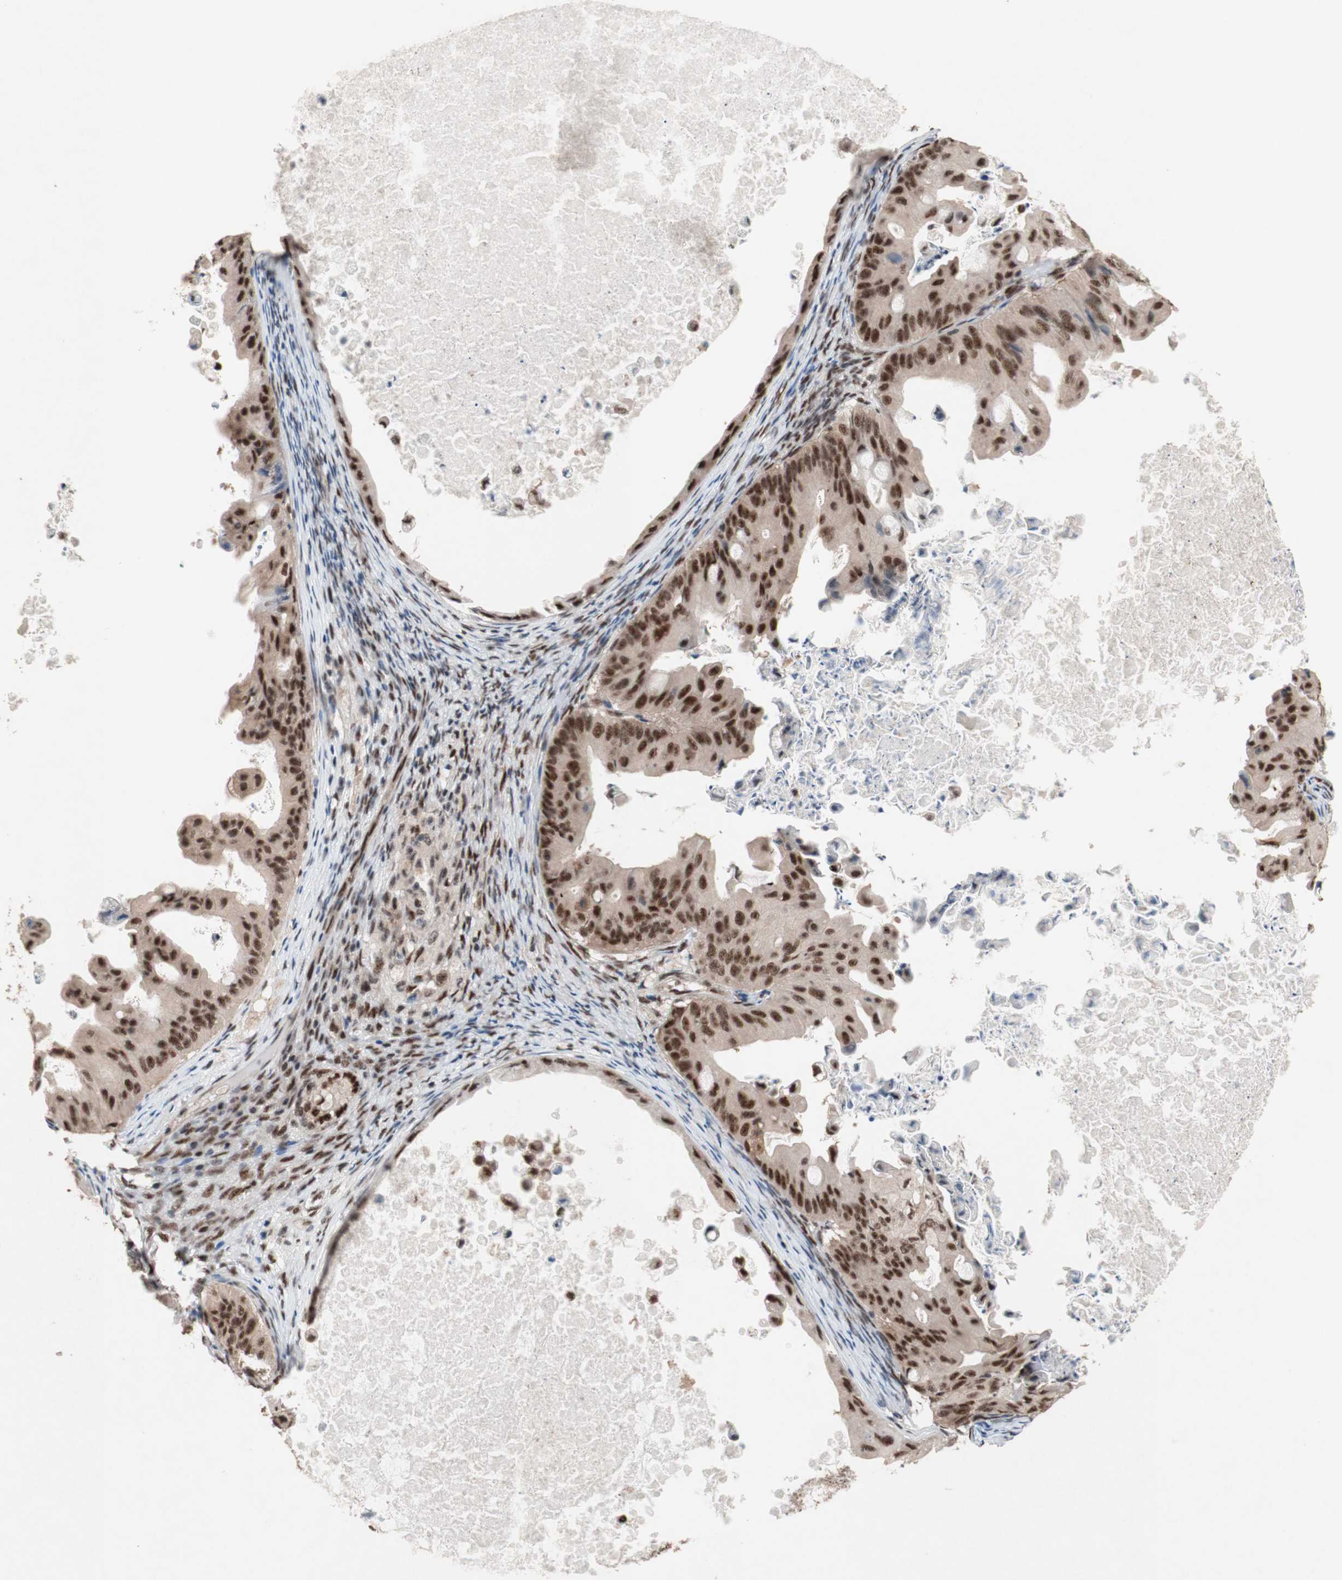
{"staining": {"intensity": "strong", "quantity": ">75%", "location": "nuclear"}, "tissue": "ovarian cancer", "cell_type": "Tumor cells", "image_type": "cancer", "snomed": [{"axis": "morphology", "description": "Cystadenocarcinoma, mucinous, NOS"}, {"axis": "topography", "description": "Ovary"}], "caption": "Strong nuclear protein expression is seen in approximately >75% of tumor cells in ovarian cancer.", "gene": "TLE1", "patient": {"sex": "female", "age": 37}}